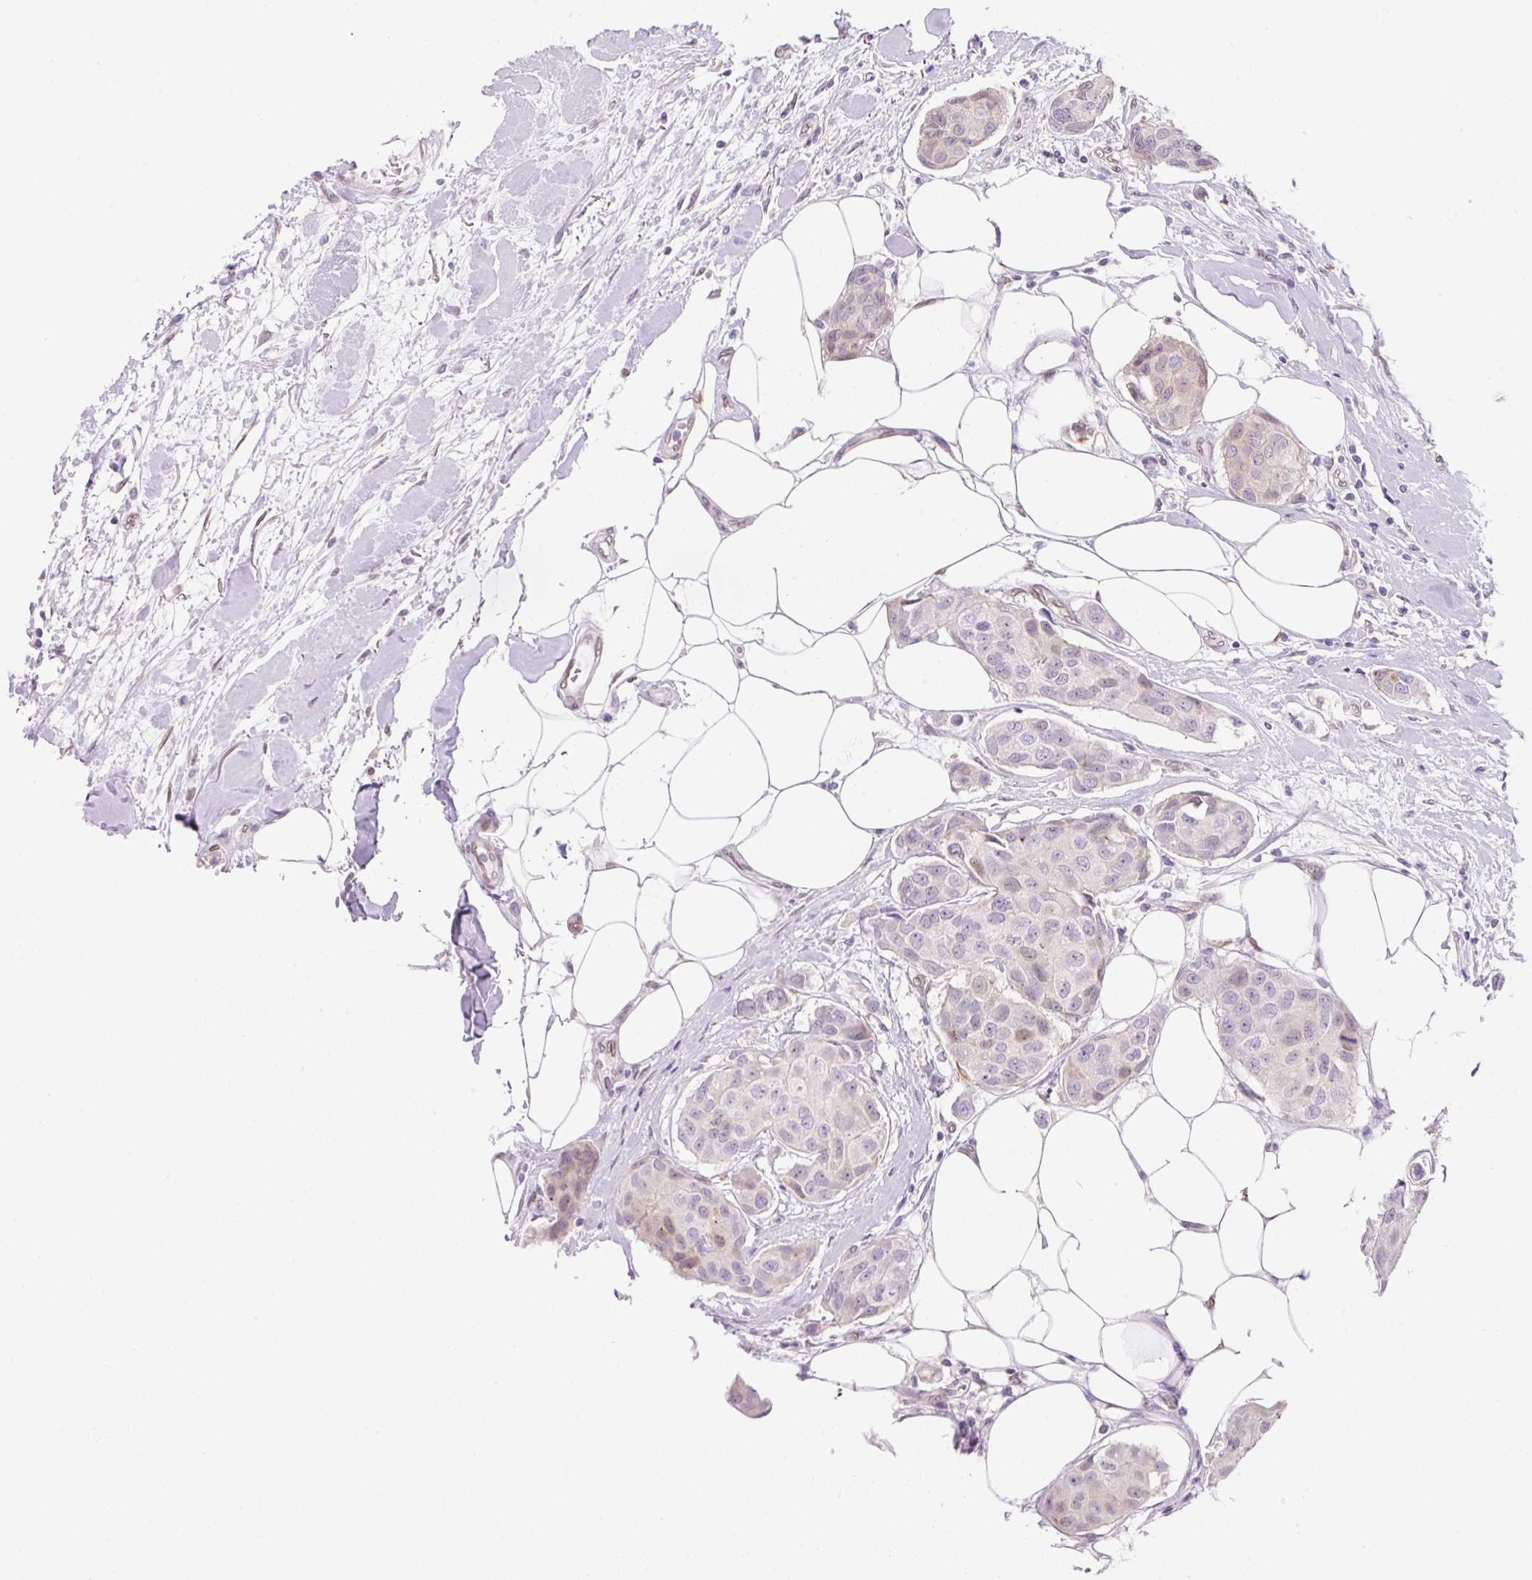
{"staining": {"intensity": "weak", "quantity": "<25%", "location": "nuclear"}, "tissue": "breast cancer", "cell_type": "Tumor cells", "image_type": "cancer", "snomed": [{"axis": "morphology", "description": "Duct carcinoma"}, {"axis": "topography", "description": "Breast"}, {"axis": "topography", "description": "Lymph node"}], "caption": "The immunohistochemistry (IHC) image has no significant positivity in tumor cells of breast cancer tissue.", "gene": "SYNE3", "patient": {"sex": "female", "age": 80}}